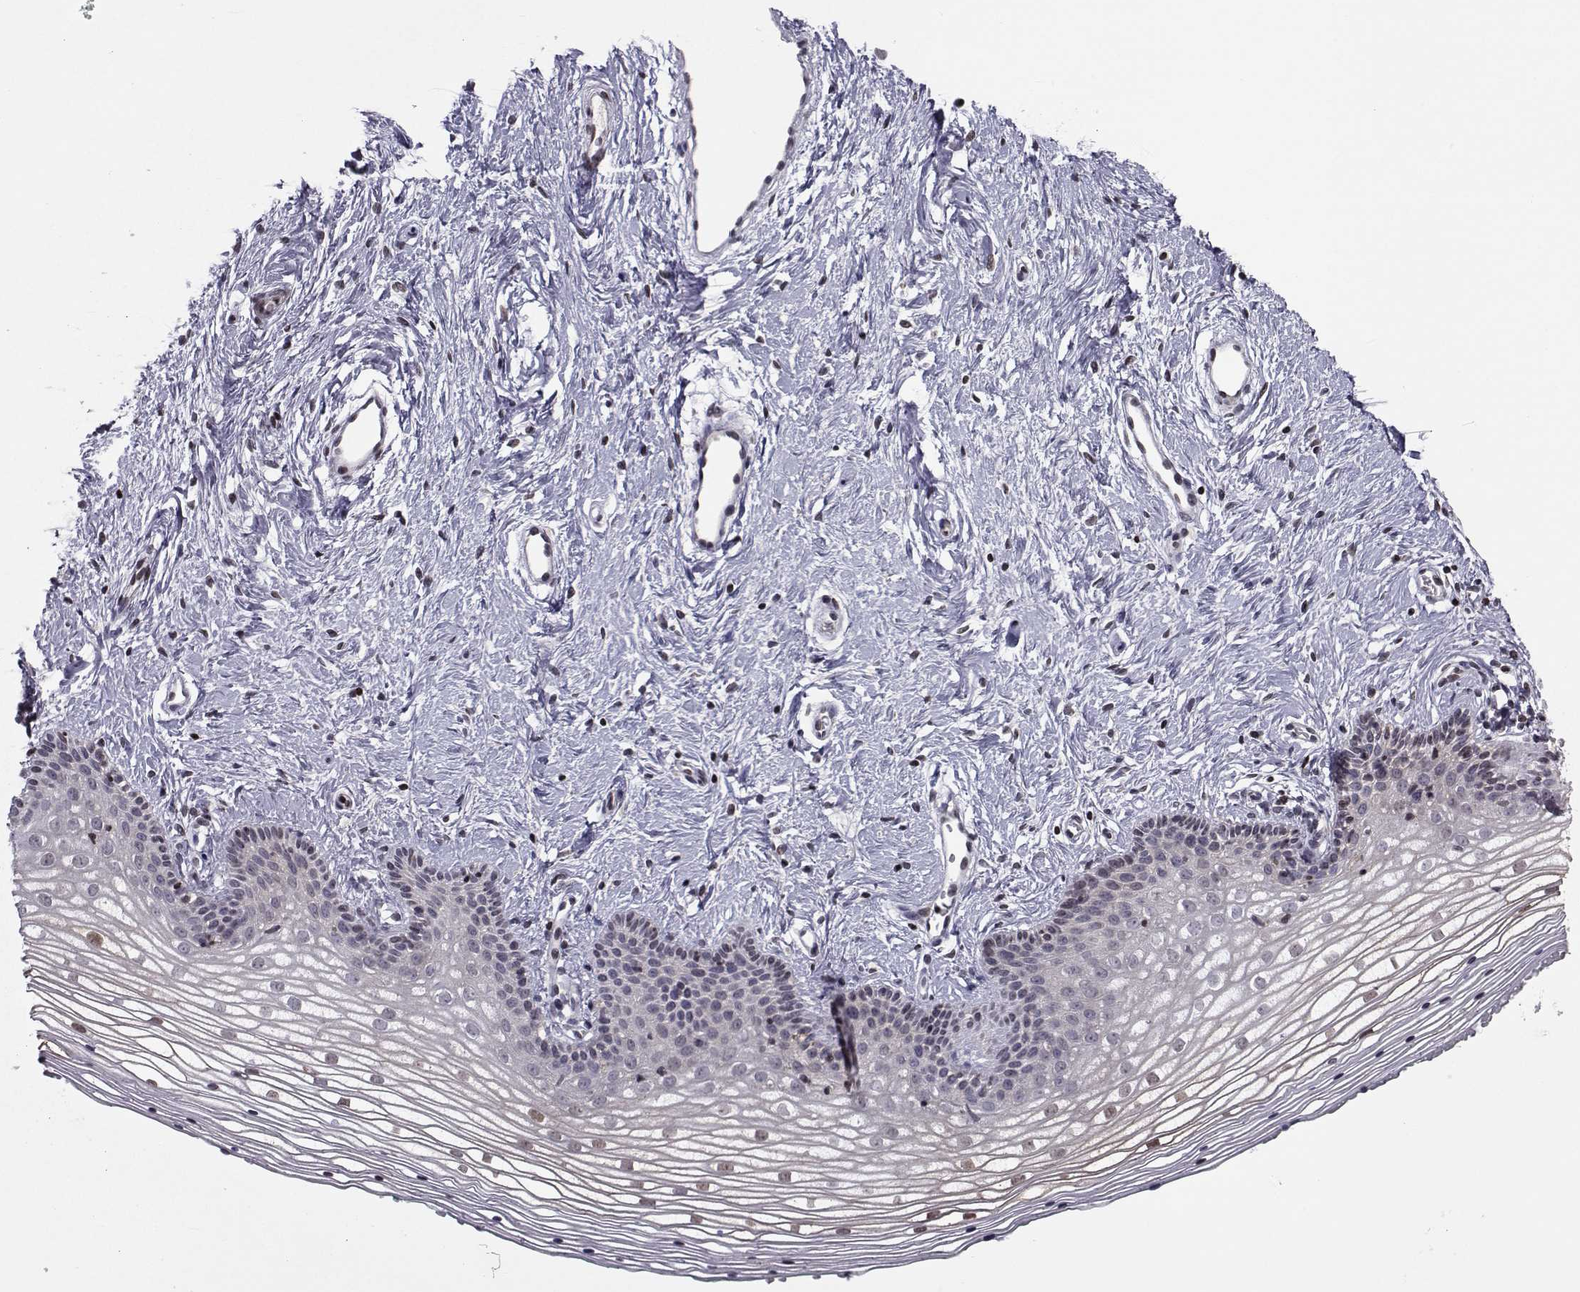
{"staining": {"intensity": "weak", "quantity": "<25%", "location": "nuclear"}, "tissue": "vagina", "cell_type": "Squamous epithelial cells", "image_type": "normal", "snomed": [{"axis": "morphology", "description": "Normal tissue, NOS"}, {"axis": "topography", "description": "Vagina"}], "caption": "Immunohistochemistry of benign human vagina exhibits no expression in squamous epithelial cells.", "gene": "PCP4L1", "patient": {"sex": "female", "age": 36}}